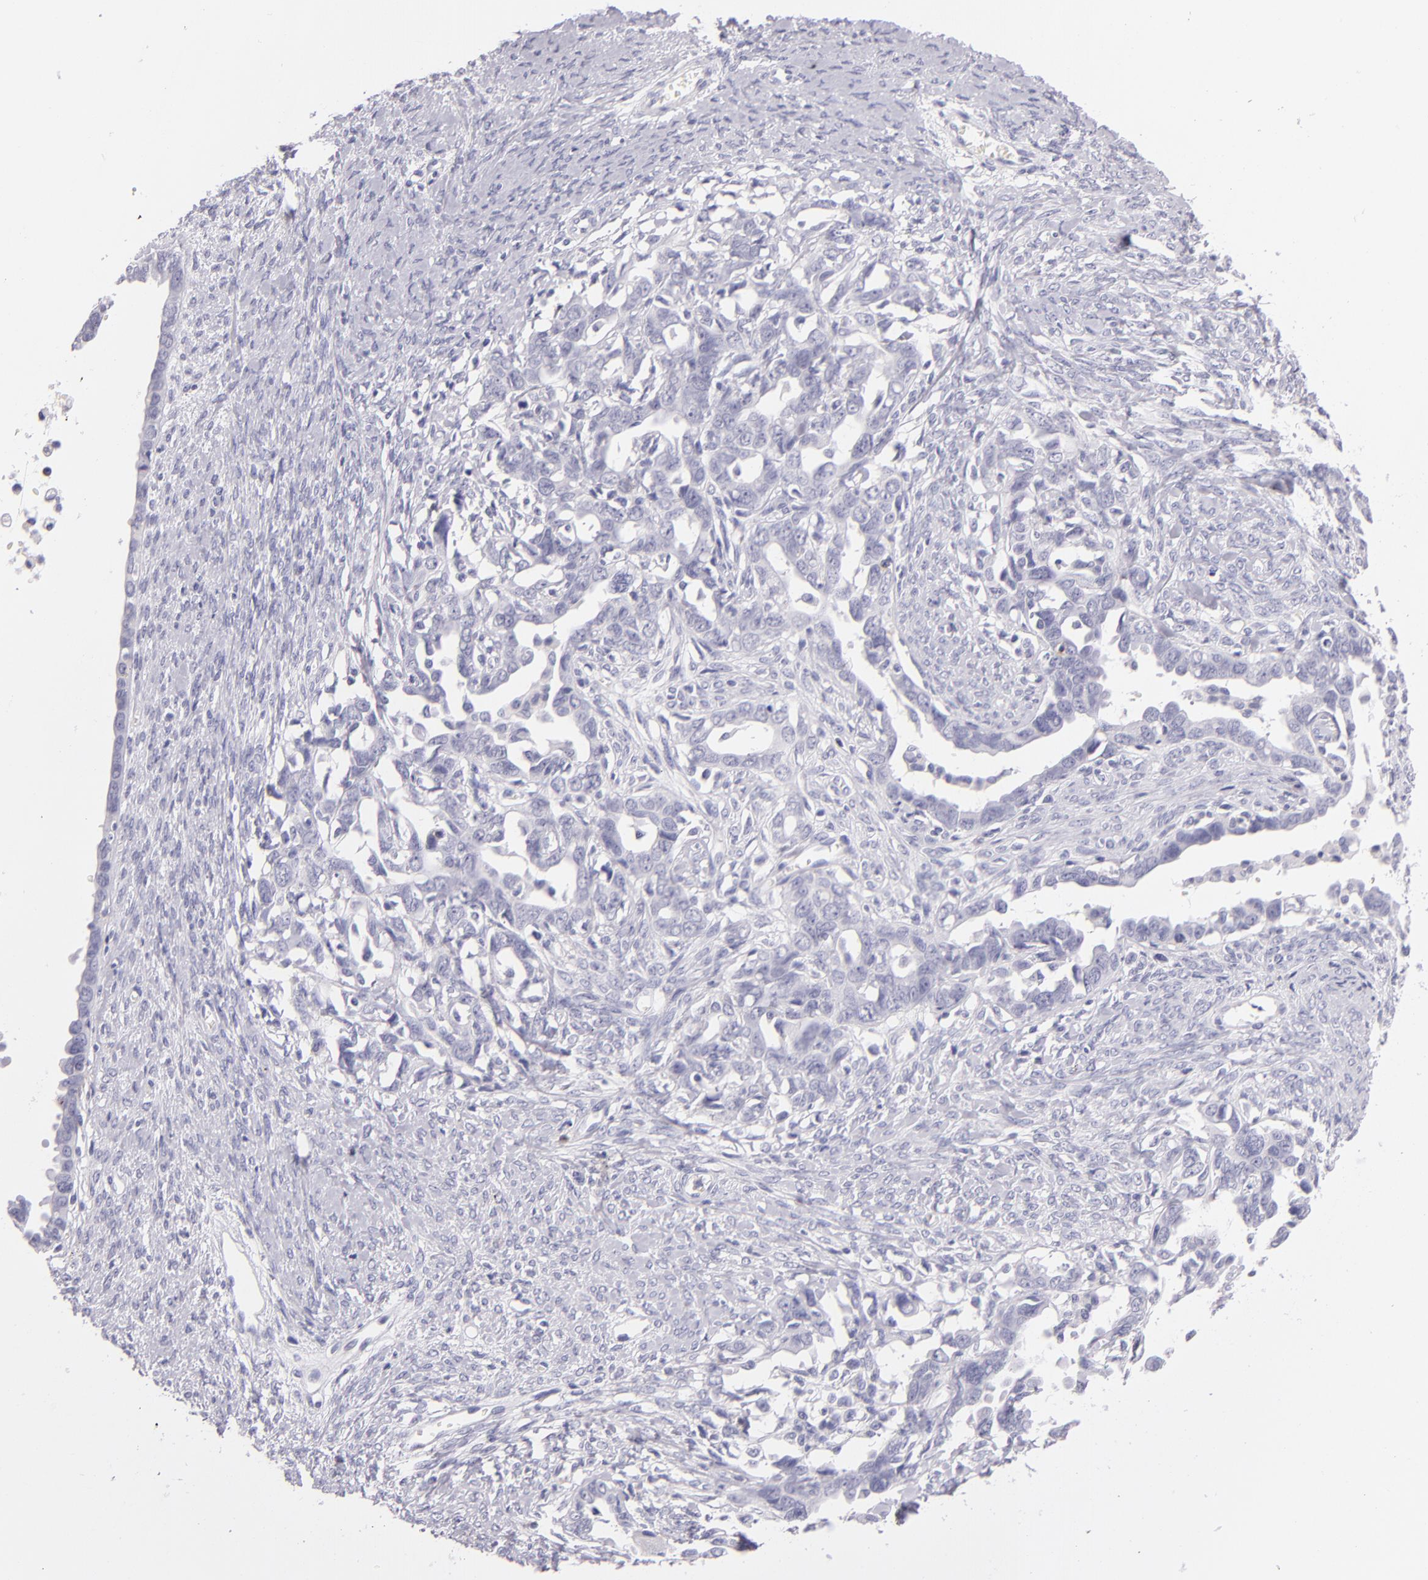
{"staining": {"intensity": "negative", "quantity": "none", "location": "none"}, "tissue": "ovarian cancer", "cell_type": "Tumor cells", "image_type": "cancer", "snomed": [{"axis": "morphology", "description": "Cystadenocarcinoma, serous, NOS"}, {"axis": "topography", "description": "Ovary"}], "caption": "Immunohistochemistry micrograph of neoplastic tissue: ovarian serous cystadenocarcinoma stained with DAB reveals no significant protein staining in tumor cells. (DAB (3,3'-diaminobenzidine) immunohistochemistry with hematoxylin counter stain).", "gene": "CD48", "patient": {"sex": "female", "age": 69}}